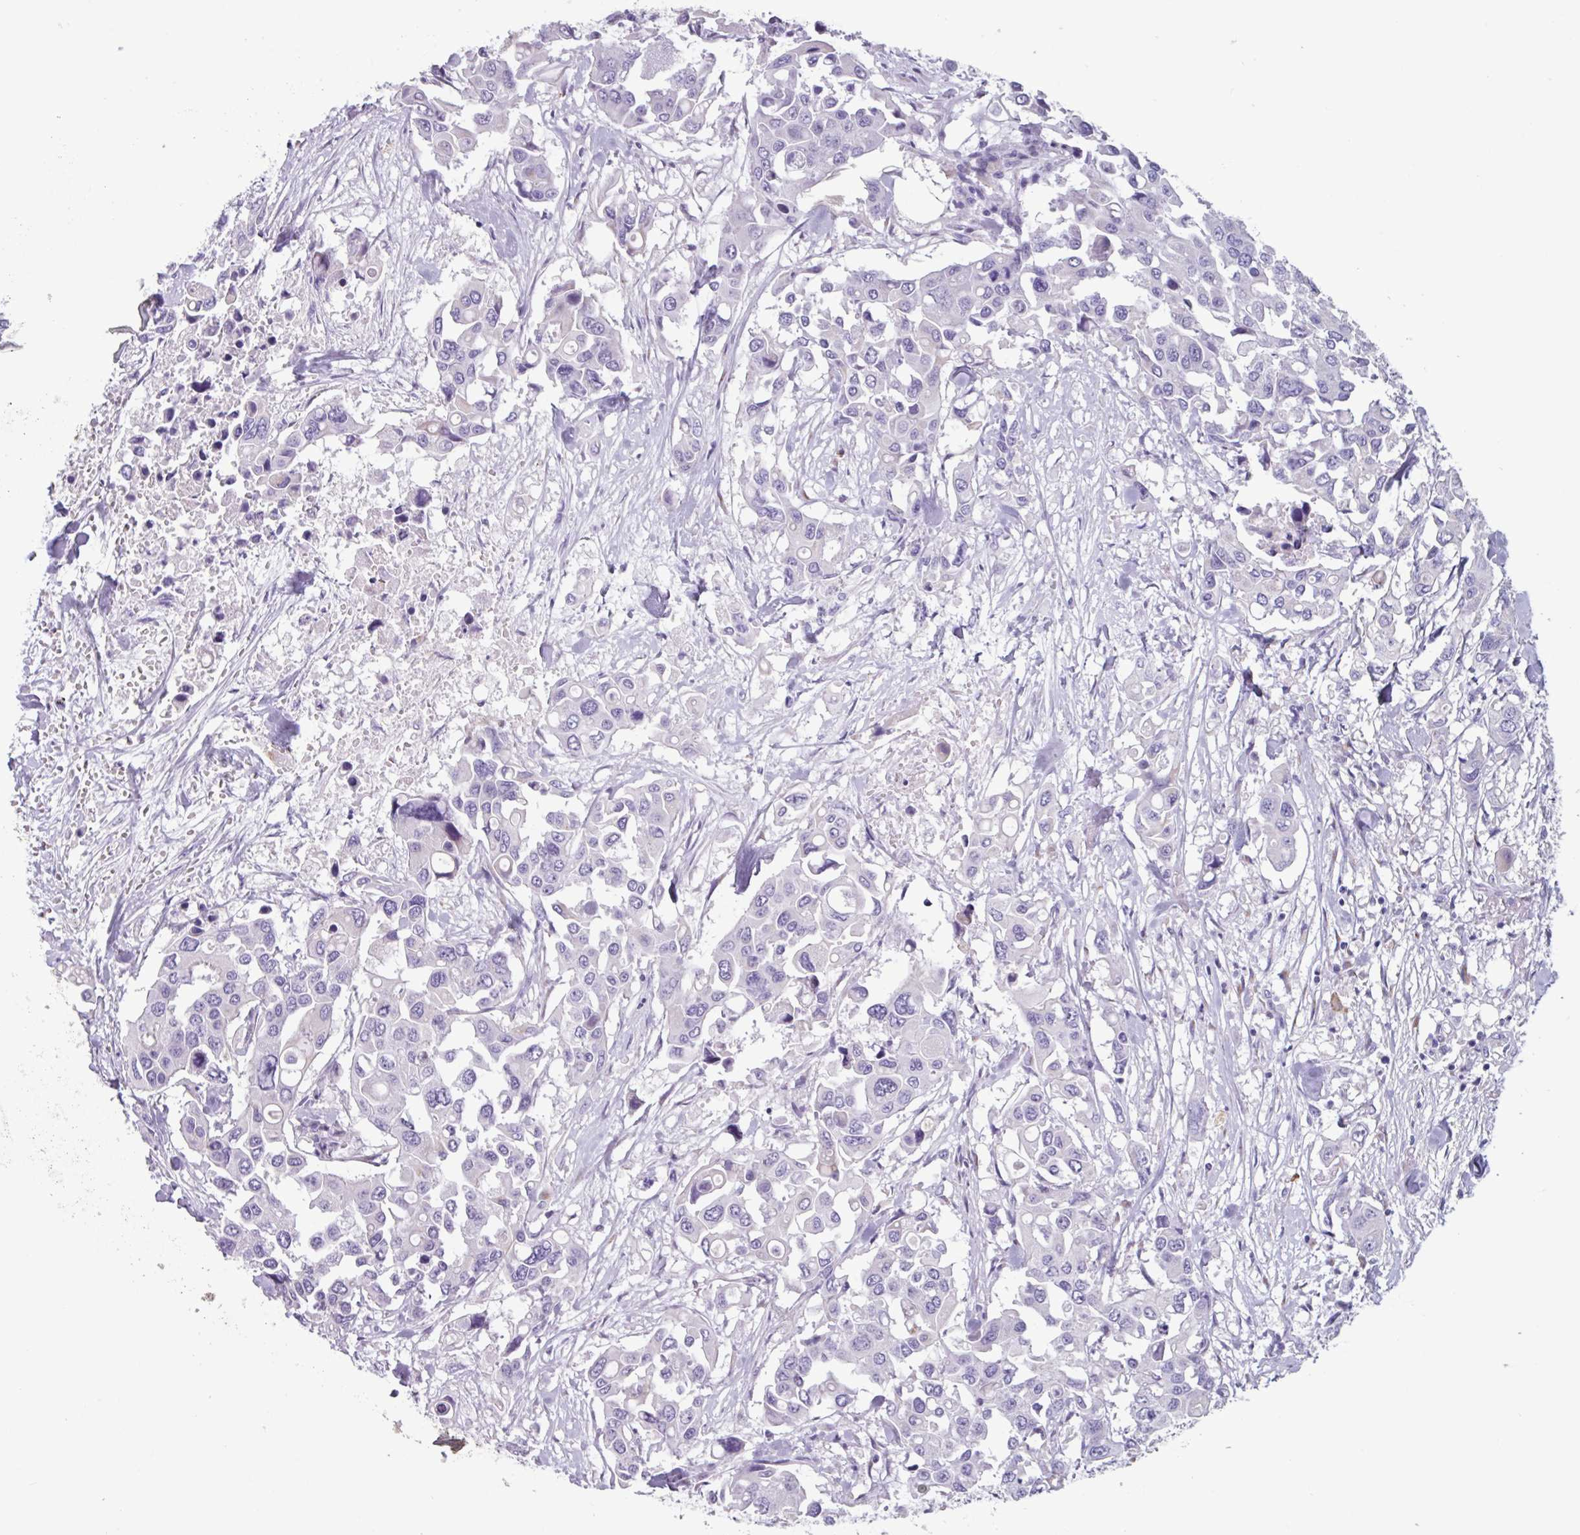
{"staining": {"intensity": "negative", "quantity": "none", "location": "none"}, "tissue": "colorectal cancer", "cell_type": "Tumor cells", "image_type": "cancer", "snomed": [{"axis": "morphology", "description": "Adenocarcinoma, NOS"}, {"axis": "topography", "description": "Colon"}], "caption": "High magnification brightfield microscopy of colorectal cancer stained with DAB (3,3'-diaminobenzidine) (brown) and counterstained with hematoxylin (blue): tumor cells show no significant positivity.", "gene": "ADGRE1", "patient": {"sex": "male", "age": 77}}